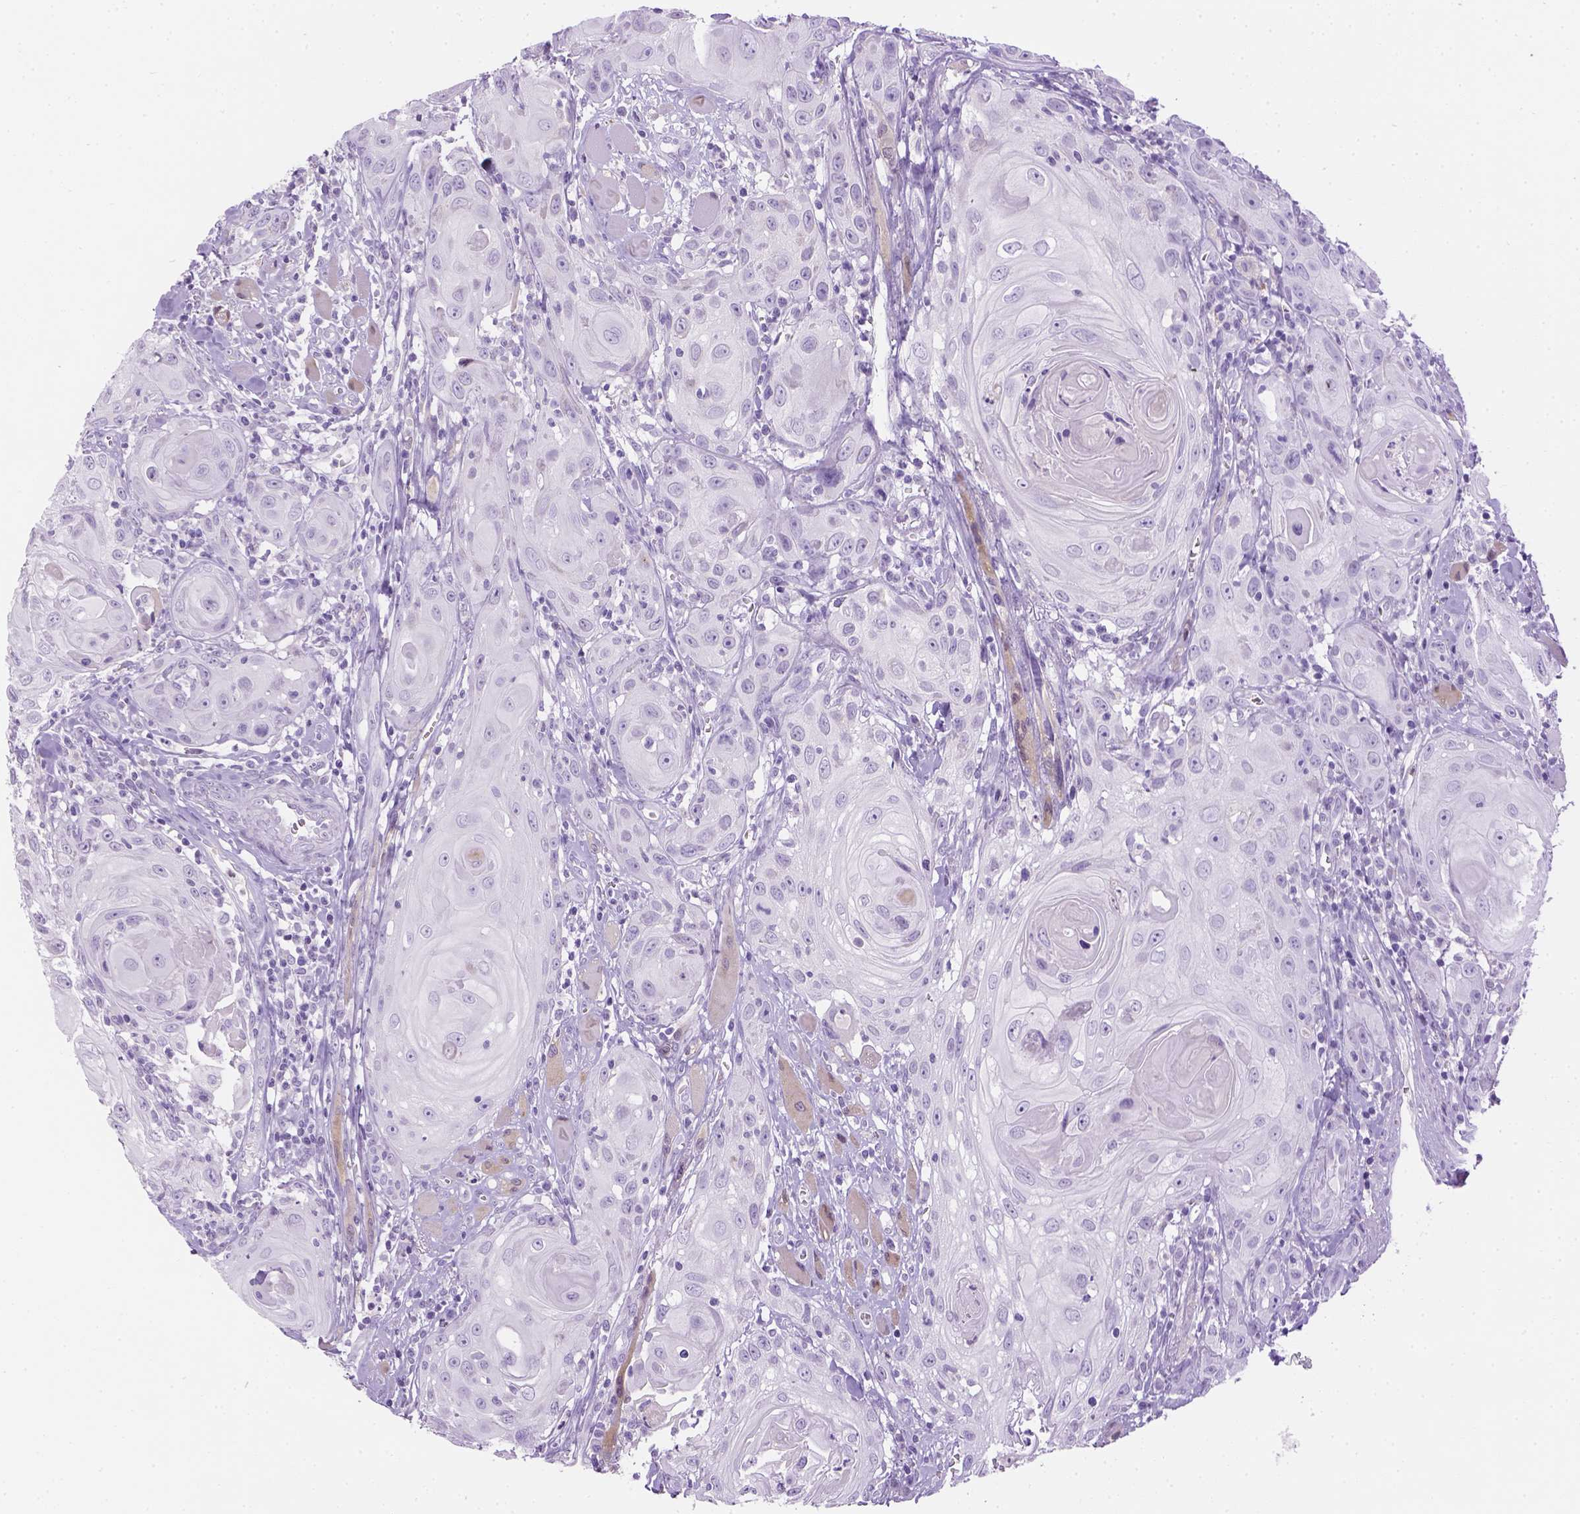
{"staining": {"intensity": "negative", "quantity": "none", "location": "none"}, "tissue": "head and neck cancer", "cell_type": "Tumor cells", "image_type": "cancer", "snomed": [{"axis": "morphology", "description": "Squamous cell carcinoma, NOS"}, {"axis": "topography", "description": "Head-Neck"}], "caption": "DAB immunohistochemical staining of squamous cell carcinoma (head and neck) displays no significant expression in tumor cells.", "gene": "TMEM38A", "patient": {"sex": "female", "age": 80}}